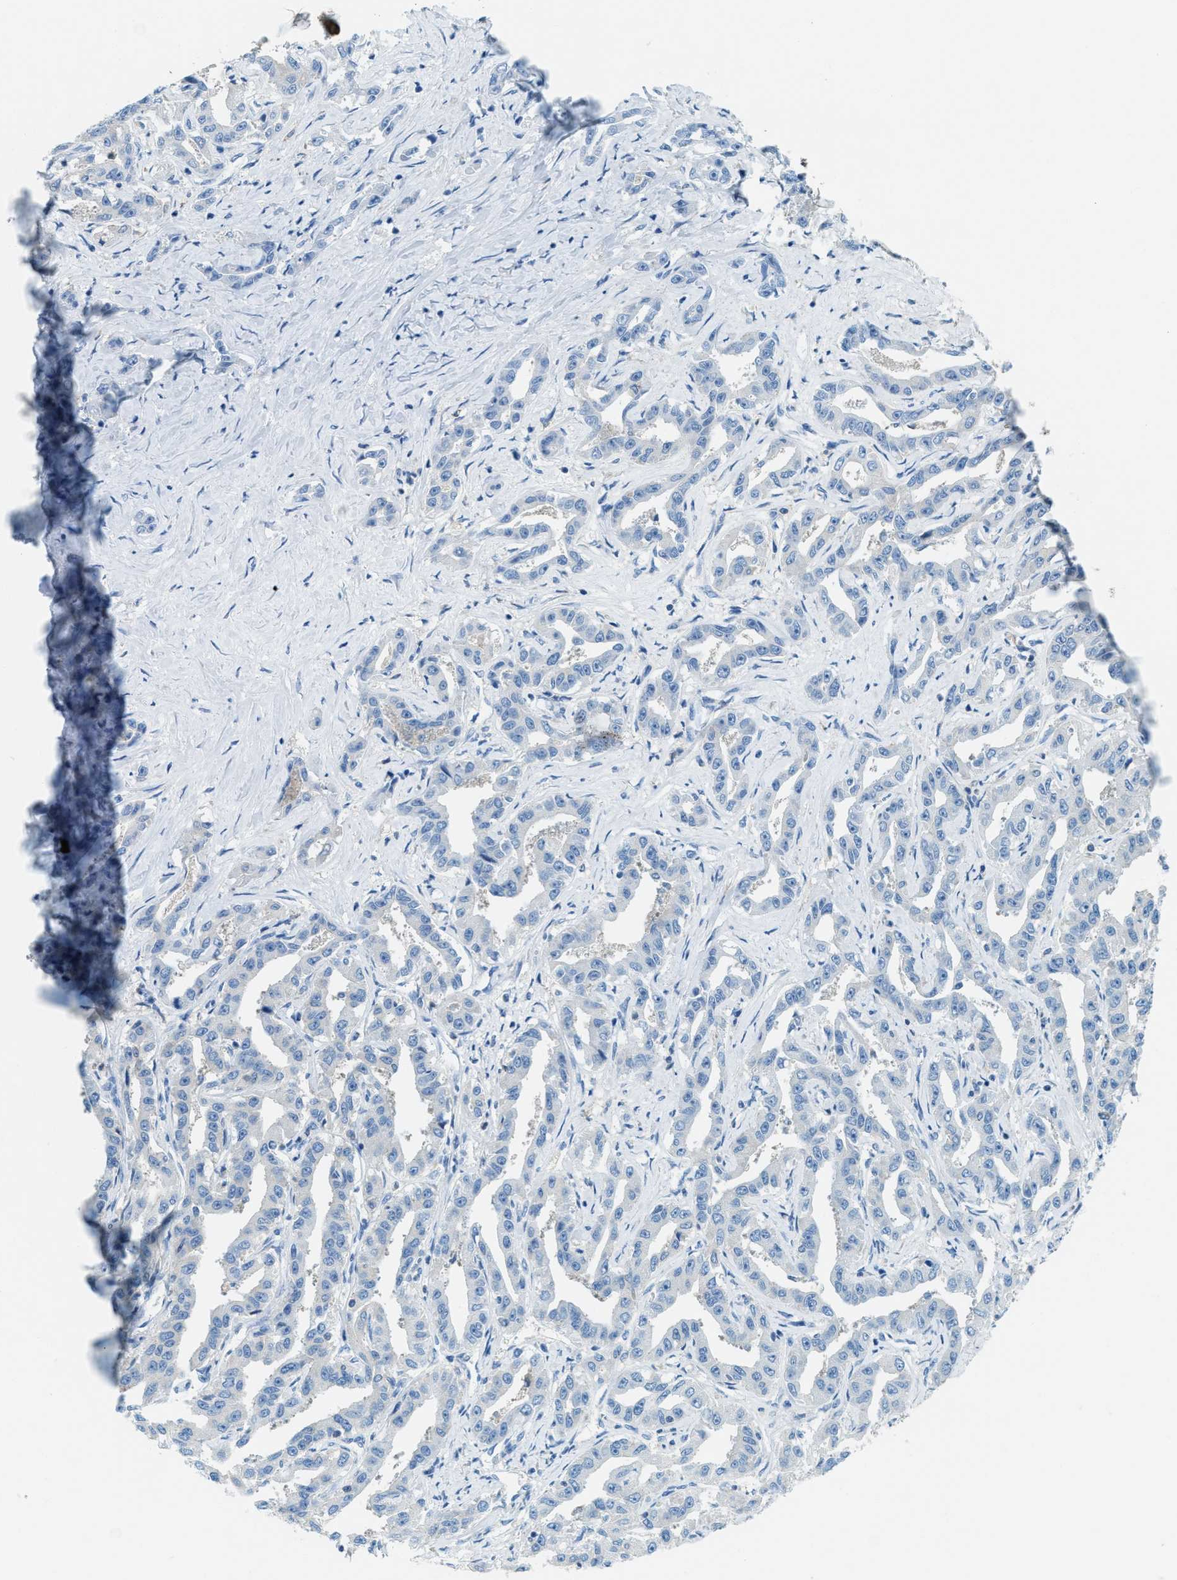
{"staining": {"intensity": "negative", "quantity": "none", "location": "none"}, "tissue": "liver cancer", "cell_type": "Tumor cells", "image_type": "cancer", "snomed": [{"axis": "morphology", "description": "Cholangiocarcinoma"}, {"axis": "topography", "description": "Liver"}], "caption": "Tumor cells show no significant protein expression in liver cancer.", "gene": "MATCAP2", "patient": {"sex": "male", "age": 59}}